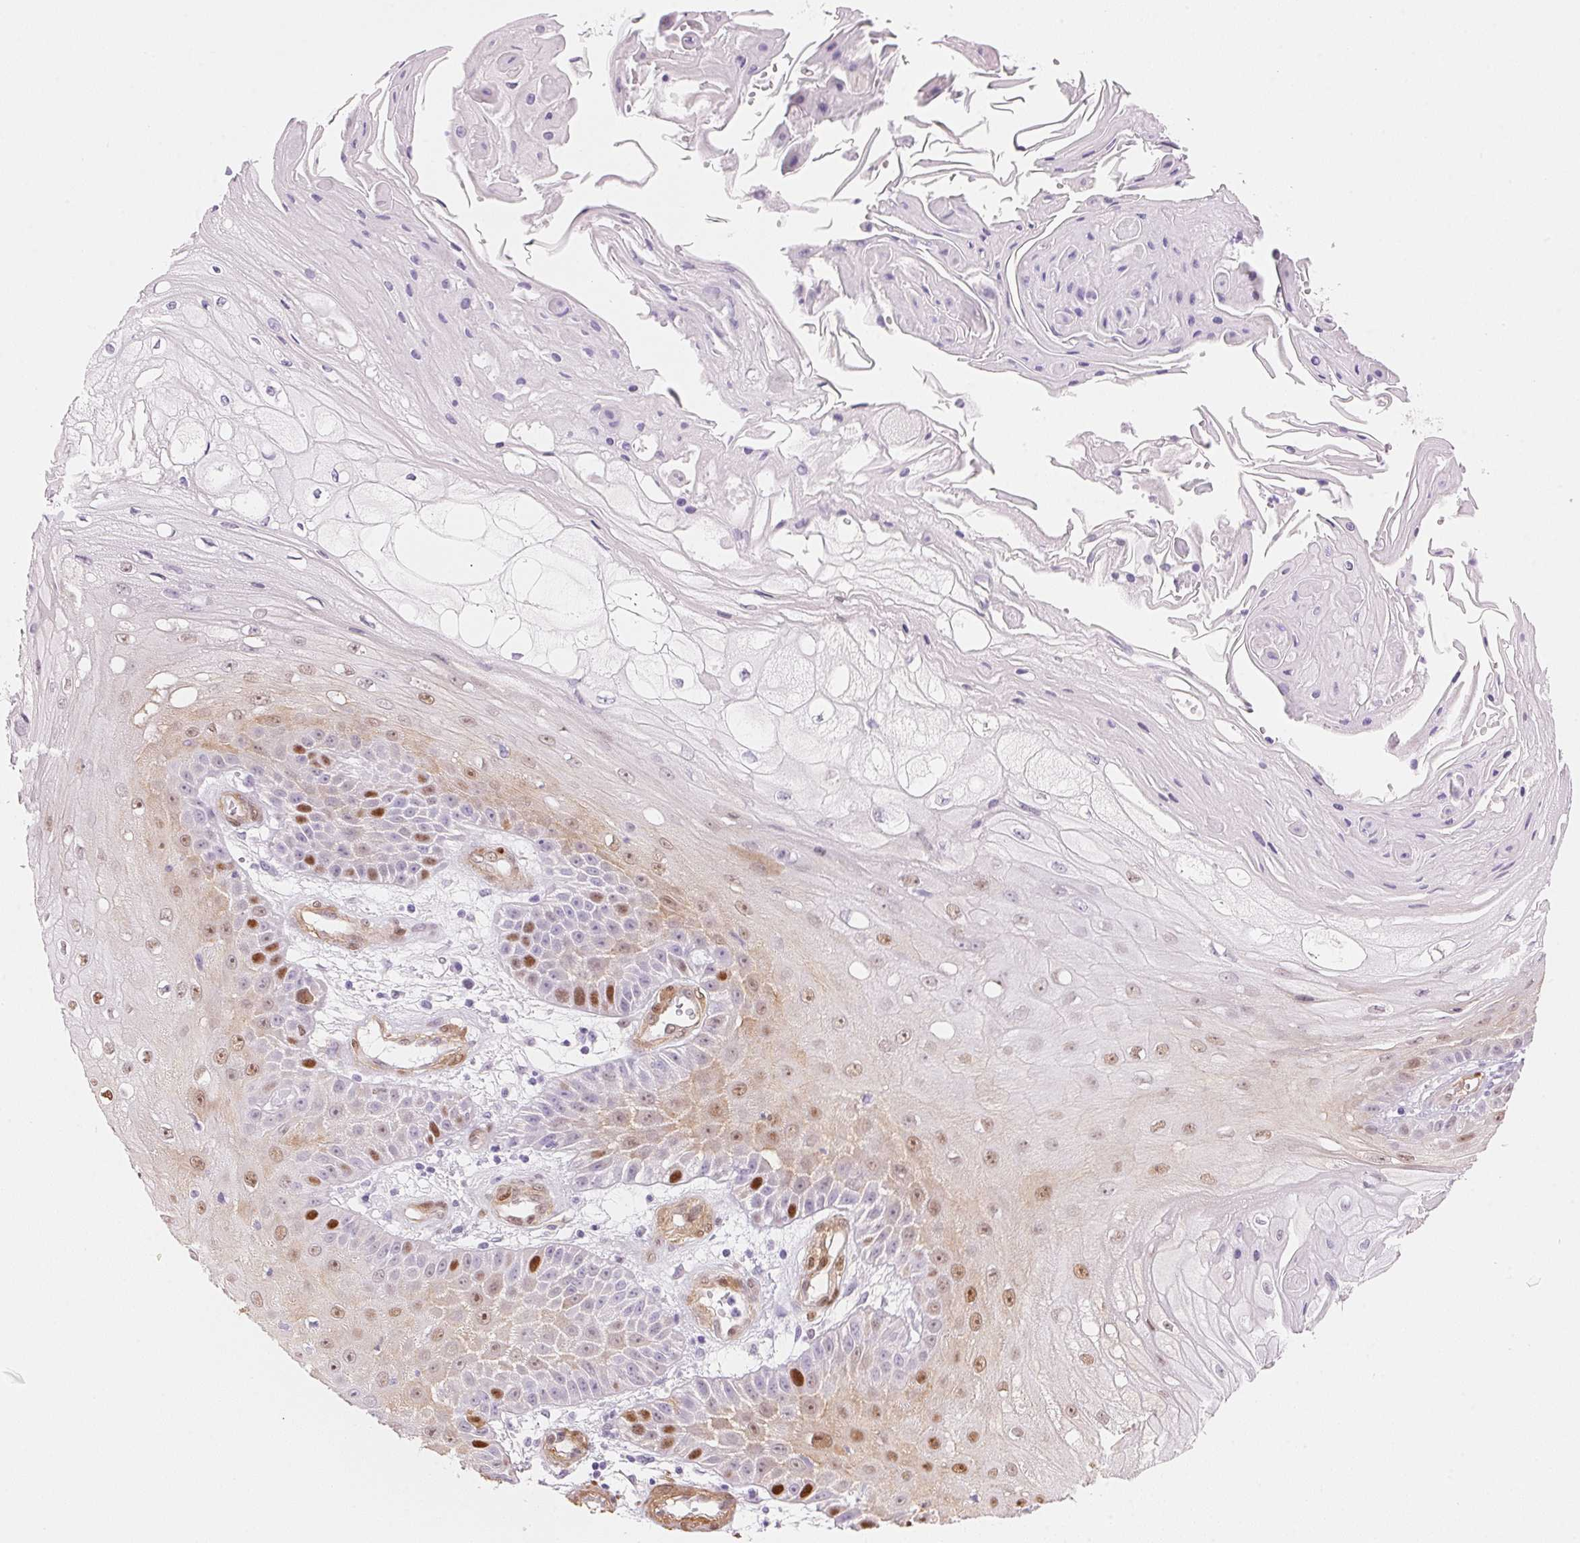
{"staining": {"intensity": "strong", "quantity": "<25%", "location": "nuclear"}, "tissue": "skin cancer", "cell_type": "Tumor cells", "image_type": "cancer", "snomed": [{"axis": "morphology", "description": "Squamous cell carcinoma, NOS"}, {"axis": "topography", "description": "Skin"}], "caption": "Human skin cancer (squamous cell carcinoma) stained for a protein (brown) demonstrates strong nuclear positive positivity in about <25% of tumor cells.", "gene": "SMTN", "patient": {"sex": "male", "age": 70}}